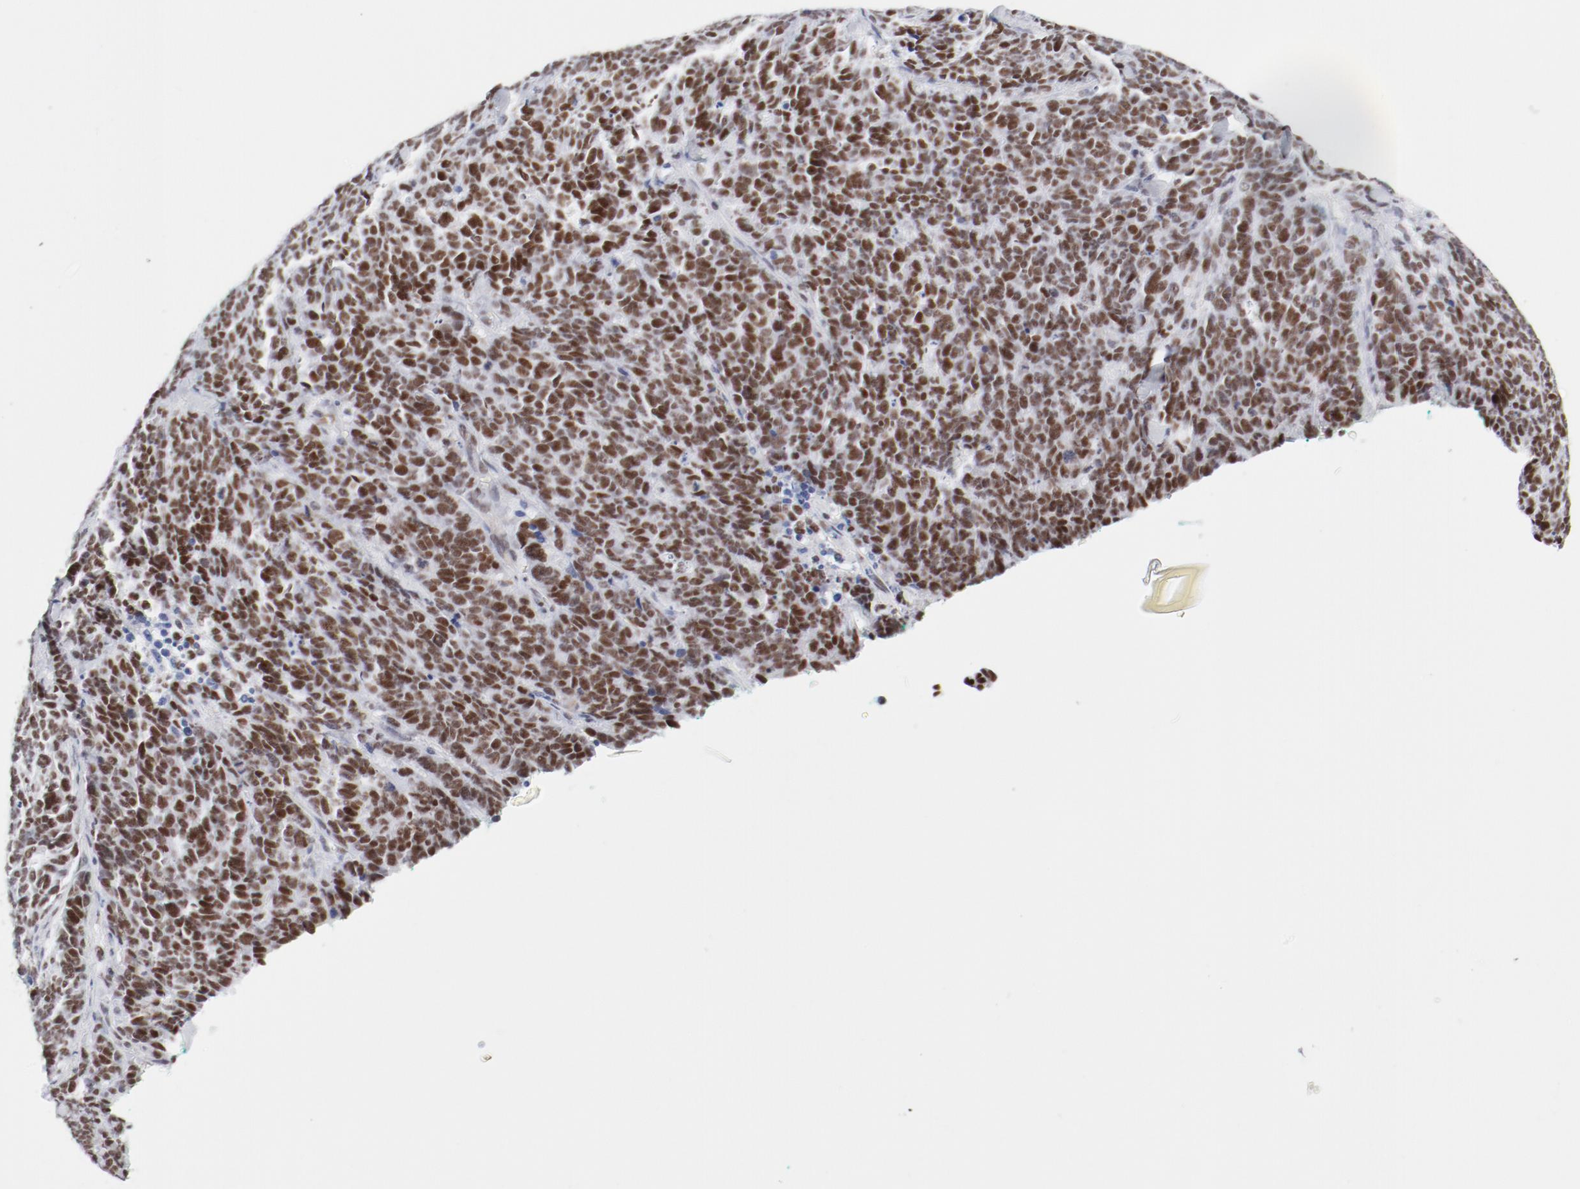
{"staining": {"intensity": "strong", "quantity": ">75%", "location": "nuclear"}, "tissue": "lung cancer", "cell_type": "Tumor cells", "image_type": "cancer", "snomed": [{"axis": "morphology", "description": "Neoplasm, malignant, NOS"}, {"axis": "topography", "description": "Lung"}], "caption": "Protein expression by immunohistochemistry (IHC) exhibits strong nuclear staining in approximately >75% of tumor cells in neoplasm (malignant) (lung). (brown staining indicates protein expression, while blue staining denotes nuclei).", "gene": "ATF2", "patient": {"sex": "female", "age": 58}}